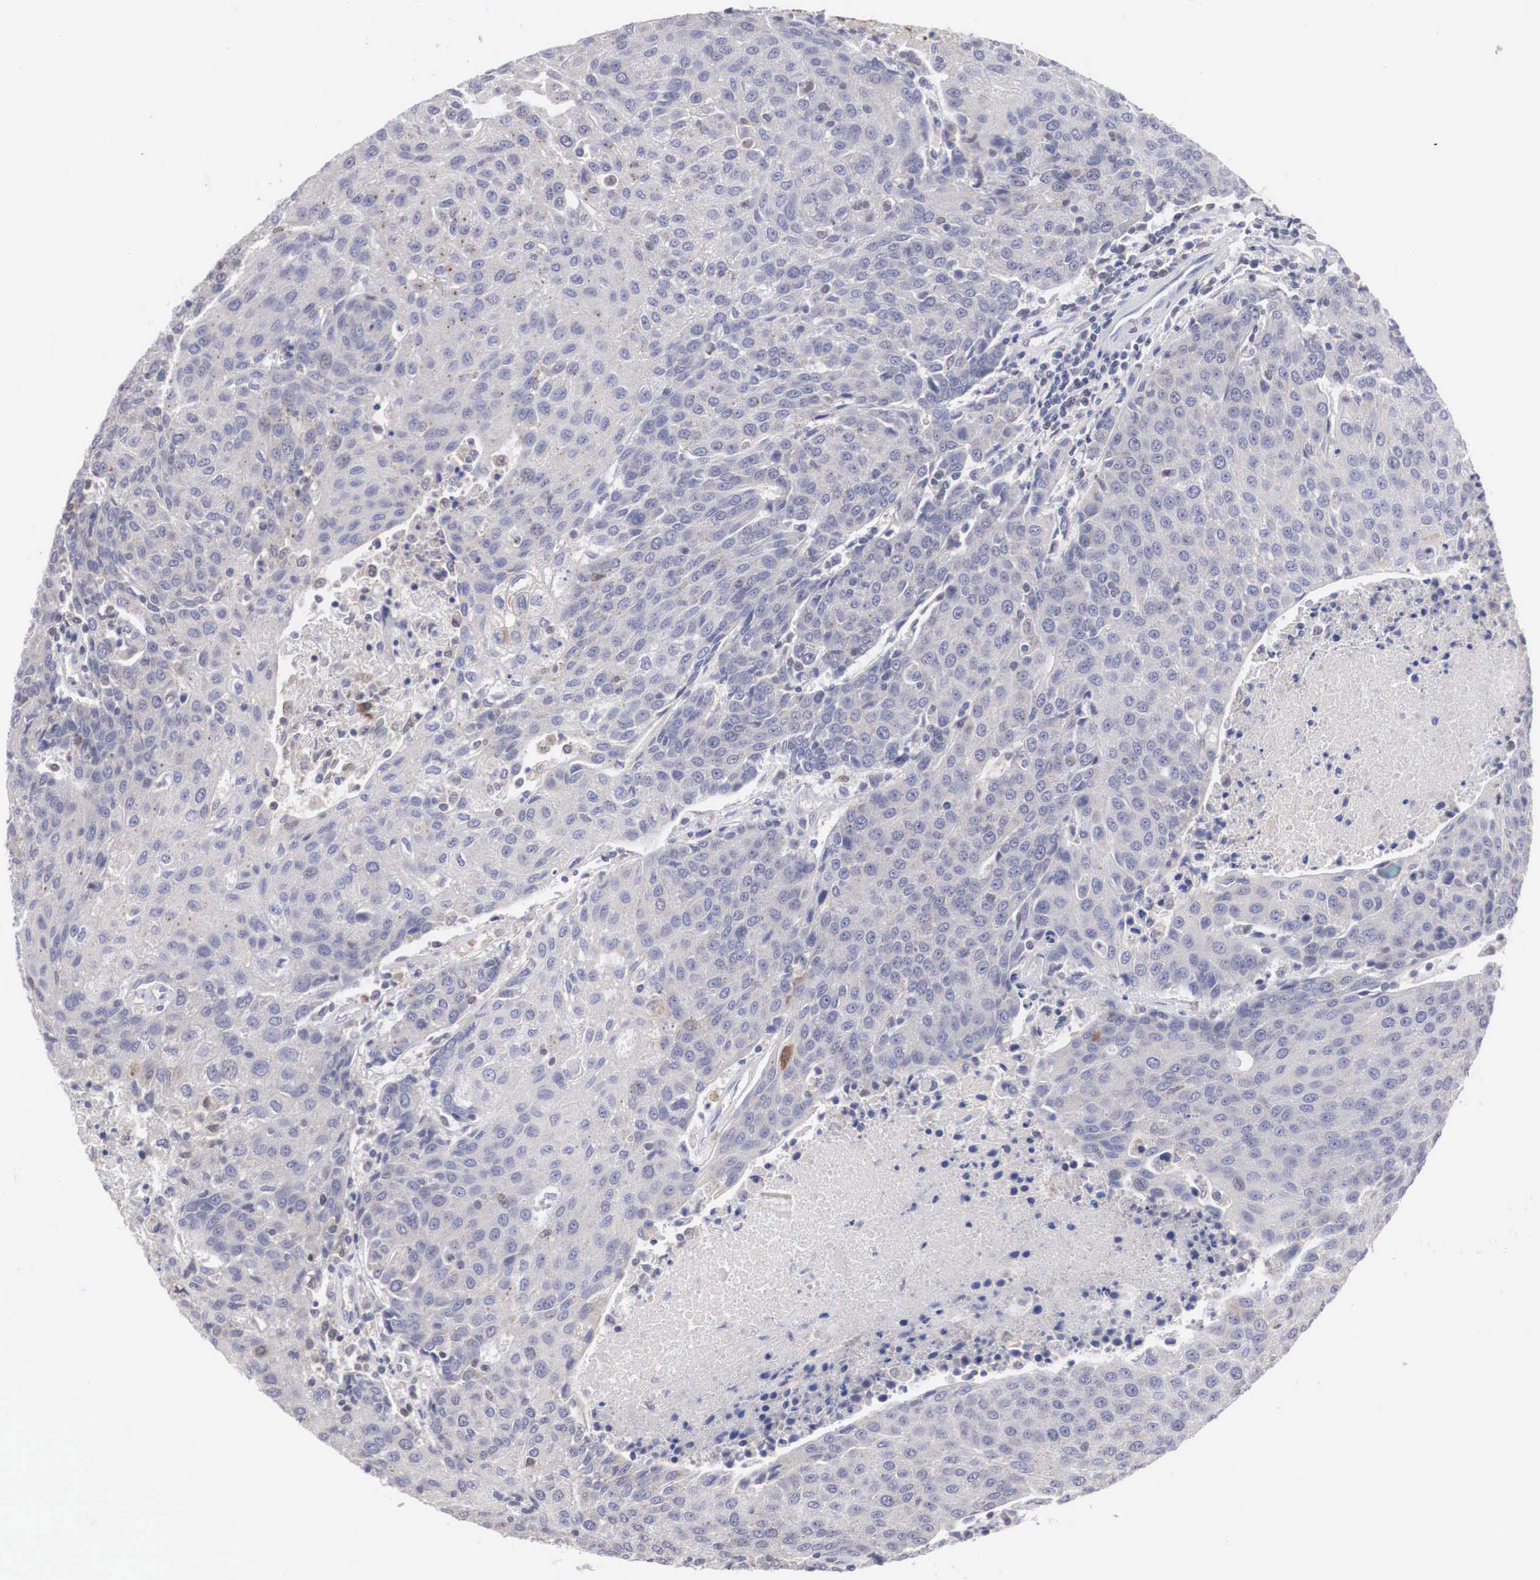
{"staining": {"intensity": "weak", "quantity": "<25%", "location": "cytoplasmic/membranous"}, "tissue": "urothelial cancer", "cell_type": "Tumor cells", "image_type": "cancer", "snomed": [{"axis": "morphology", "description": "Urothelial carcinoma, High grade"}, {"axis": "topography", "description": "Urinary bladder"}], "caption": "Urothelial cancer was stained to show a protein in brown. There is no significant positivity in tumor cells. (DAB IHC with hematoxylin counter stain).", "gene": "HMOX1", "patient": {"sex": "female", "age": 85}}